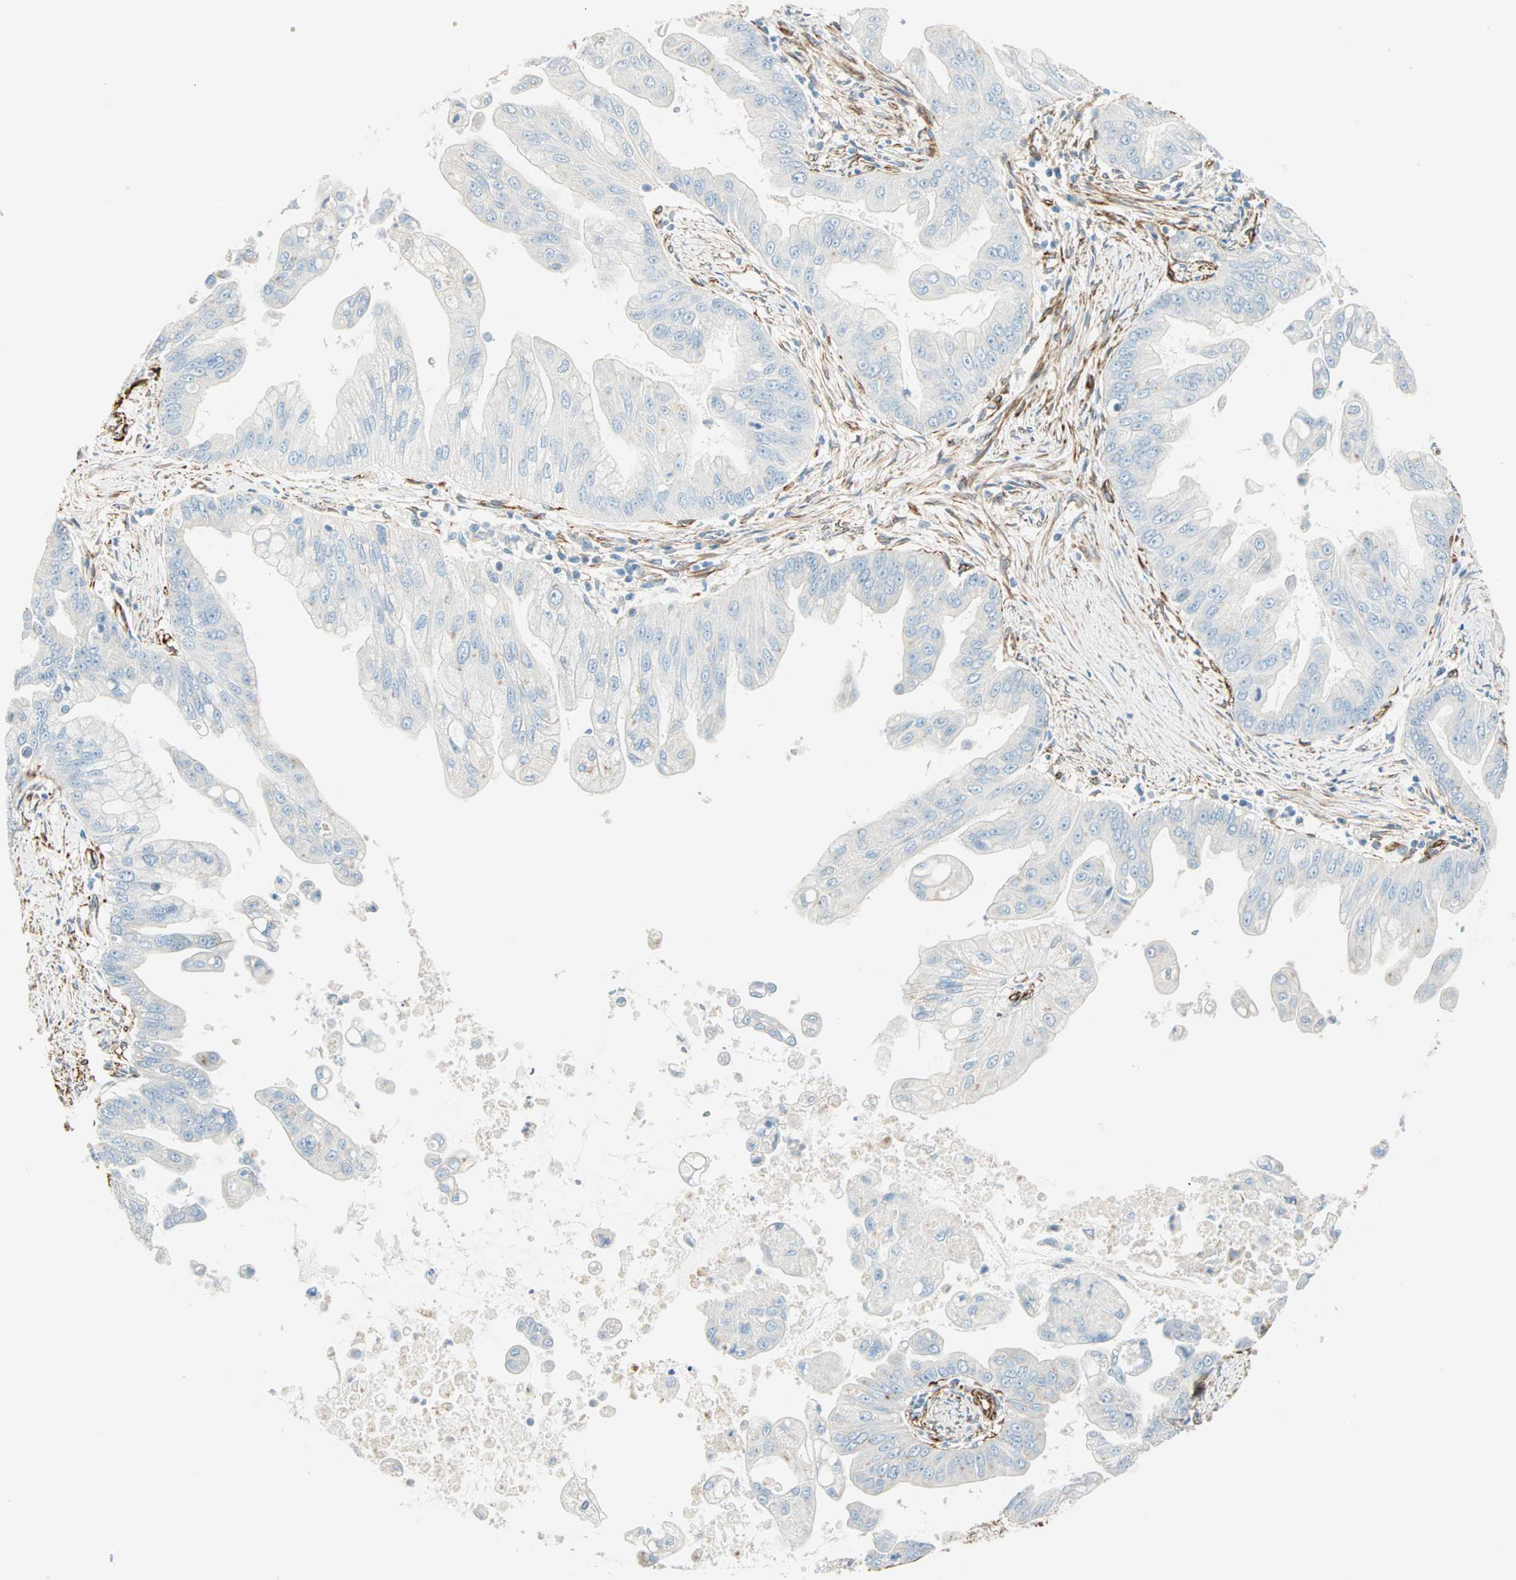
{"staining": {"intensity": "negative", "quantity": "none", "location": "none"}, "tissue": "pancreatic cancer", "cell_type": "Tumor cells", "image_type": "cancer", "snomed": [{"axis": "morphology", "description": "Adenocarcinoma, NOS"}, {"axis": "topography", "description": "Pancreas"}], "caption": "DAB immunohistochemical staining of pancreatic cancer exhibits no significant positivity in tumor cells.", "gene": "NES", "patient": {"sex": "female", "age": 75}}